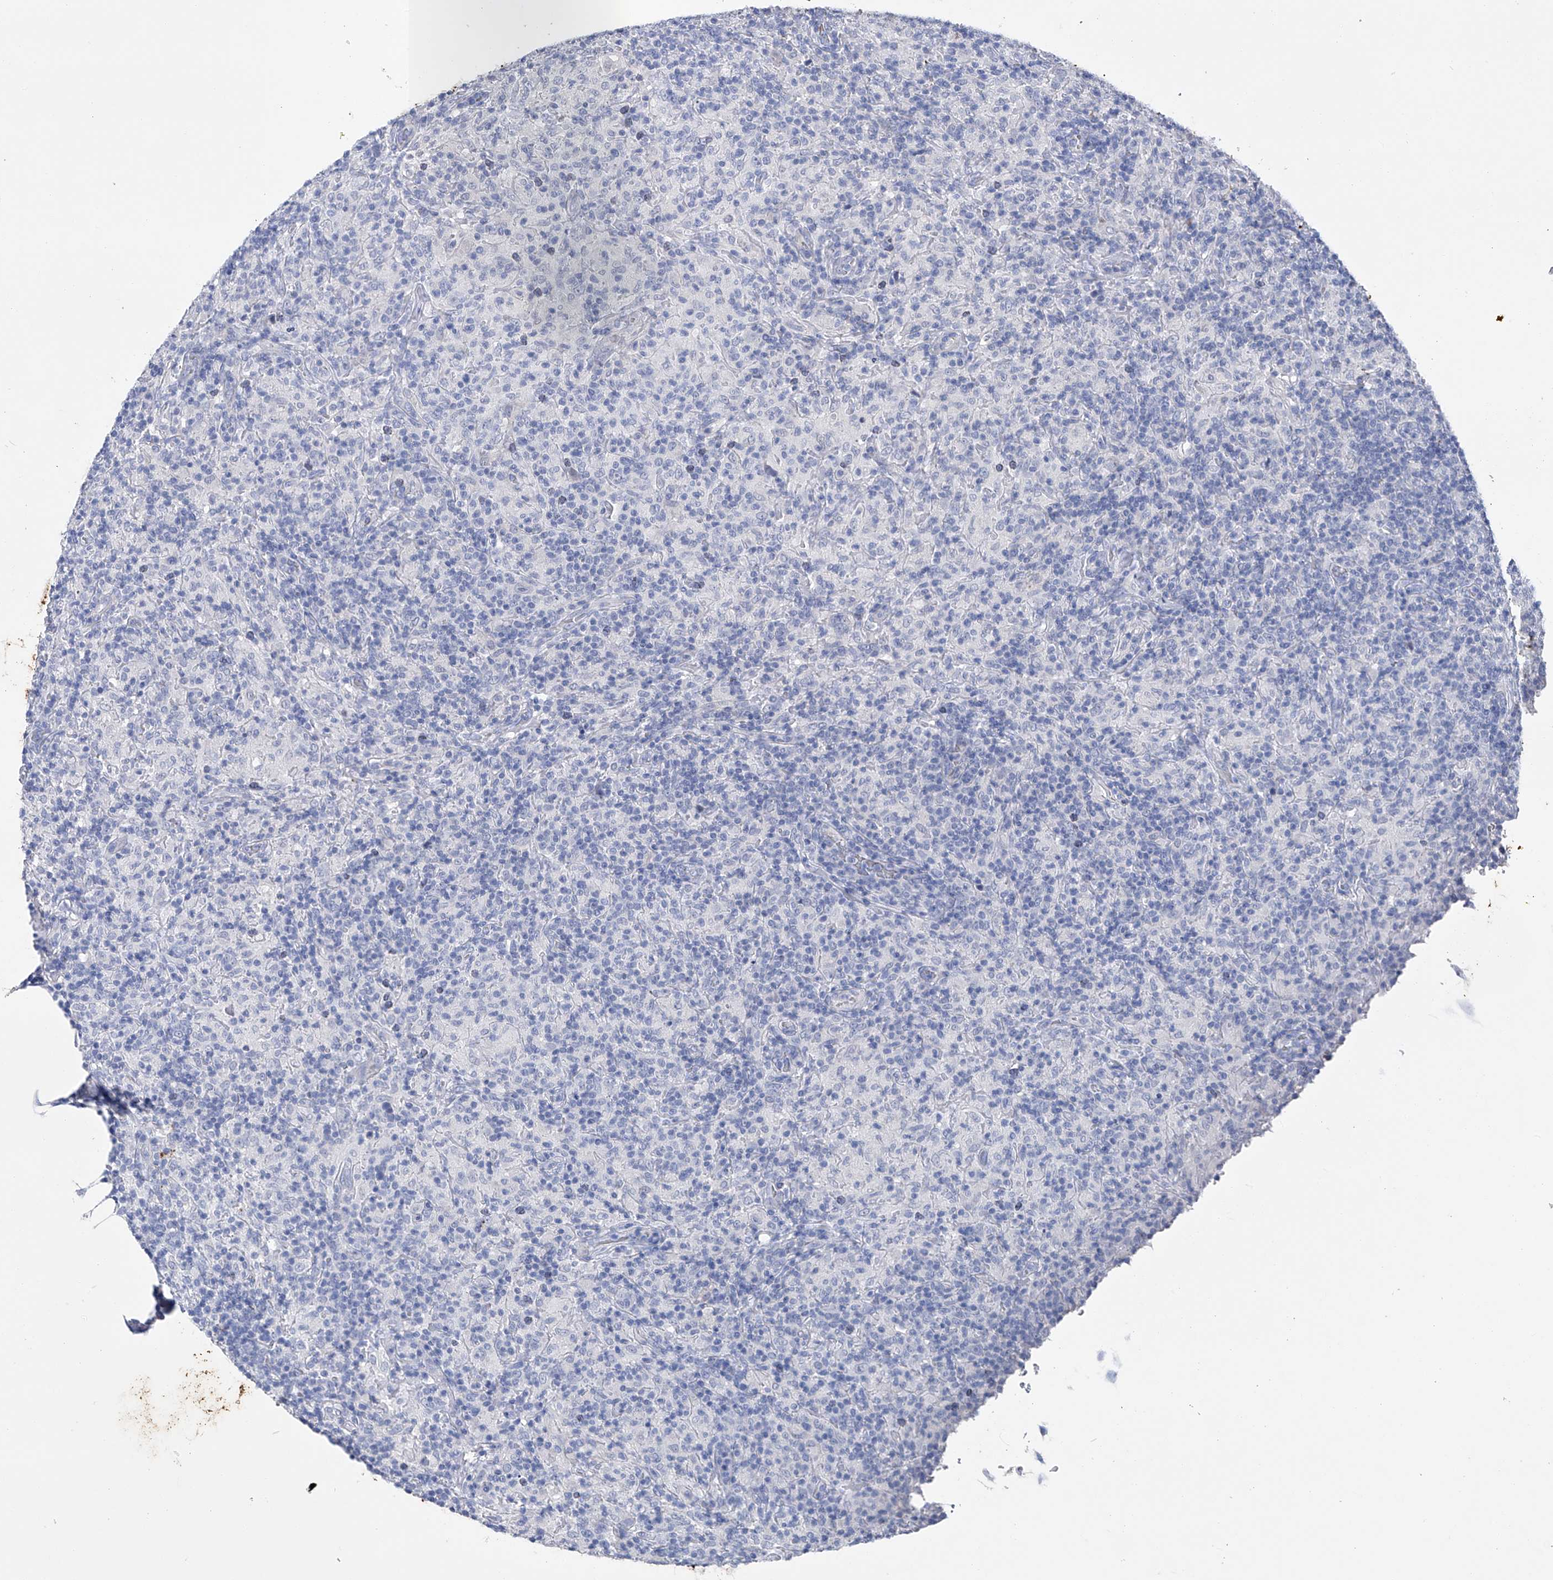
{"staining": {"intensity": "negative", "quantity": "none", "location": "none"}, "tissue": "lymphoma", "cell_type": "Tumor cells", "image_type": "cancer", "snomed": [{"axis": "morphology", "description": "Hodgkin's disease, NOS"}, {"axis": "topography", "description": "Lymph node"}], "caption": "Tumor cells are negative for protein expression in human lymphoma.", "gene": "ADRA1A", "patient": {"sex": "male", "age": 70}}